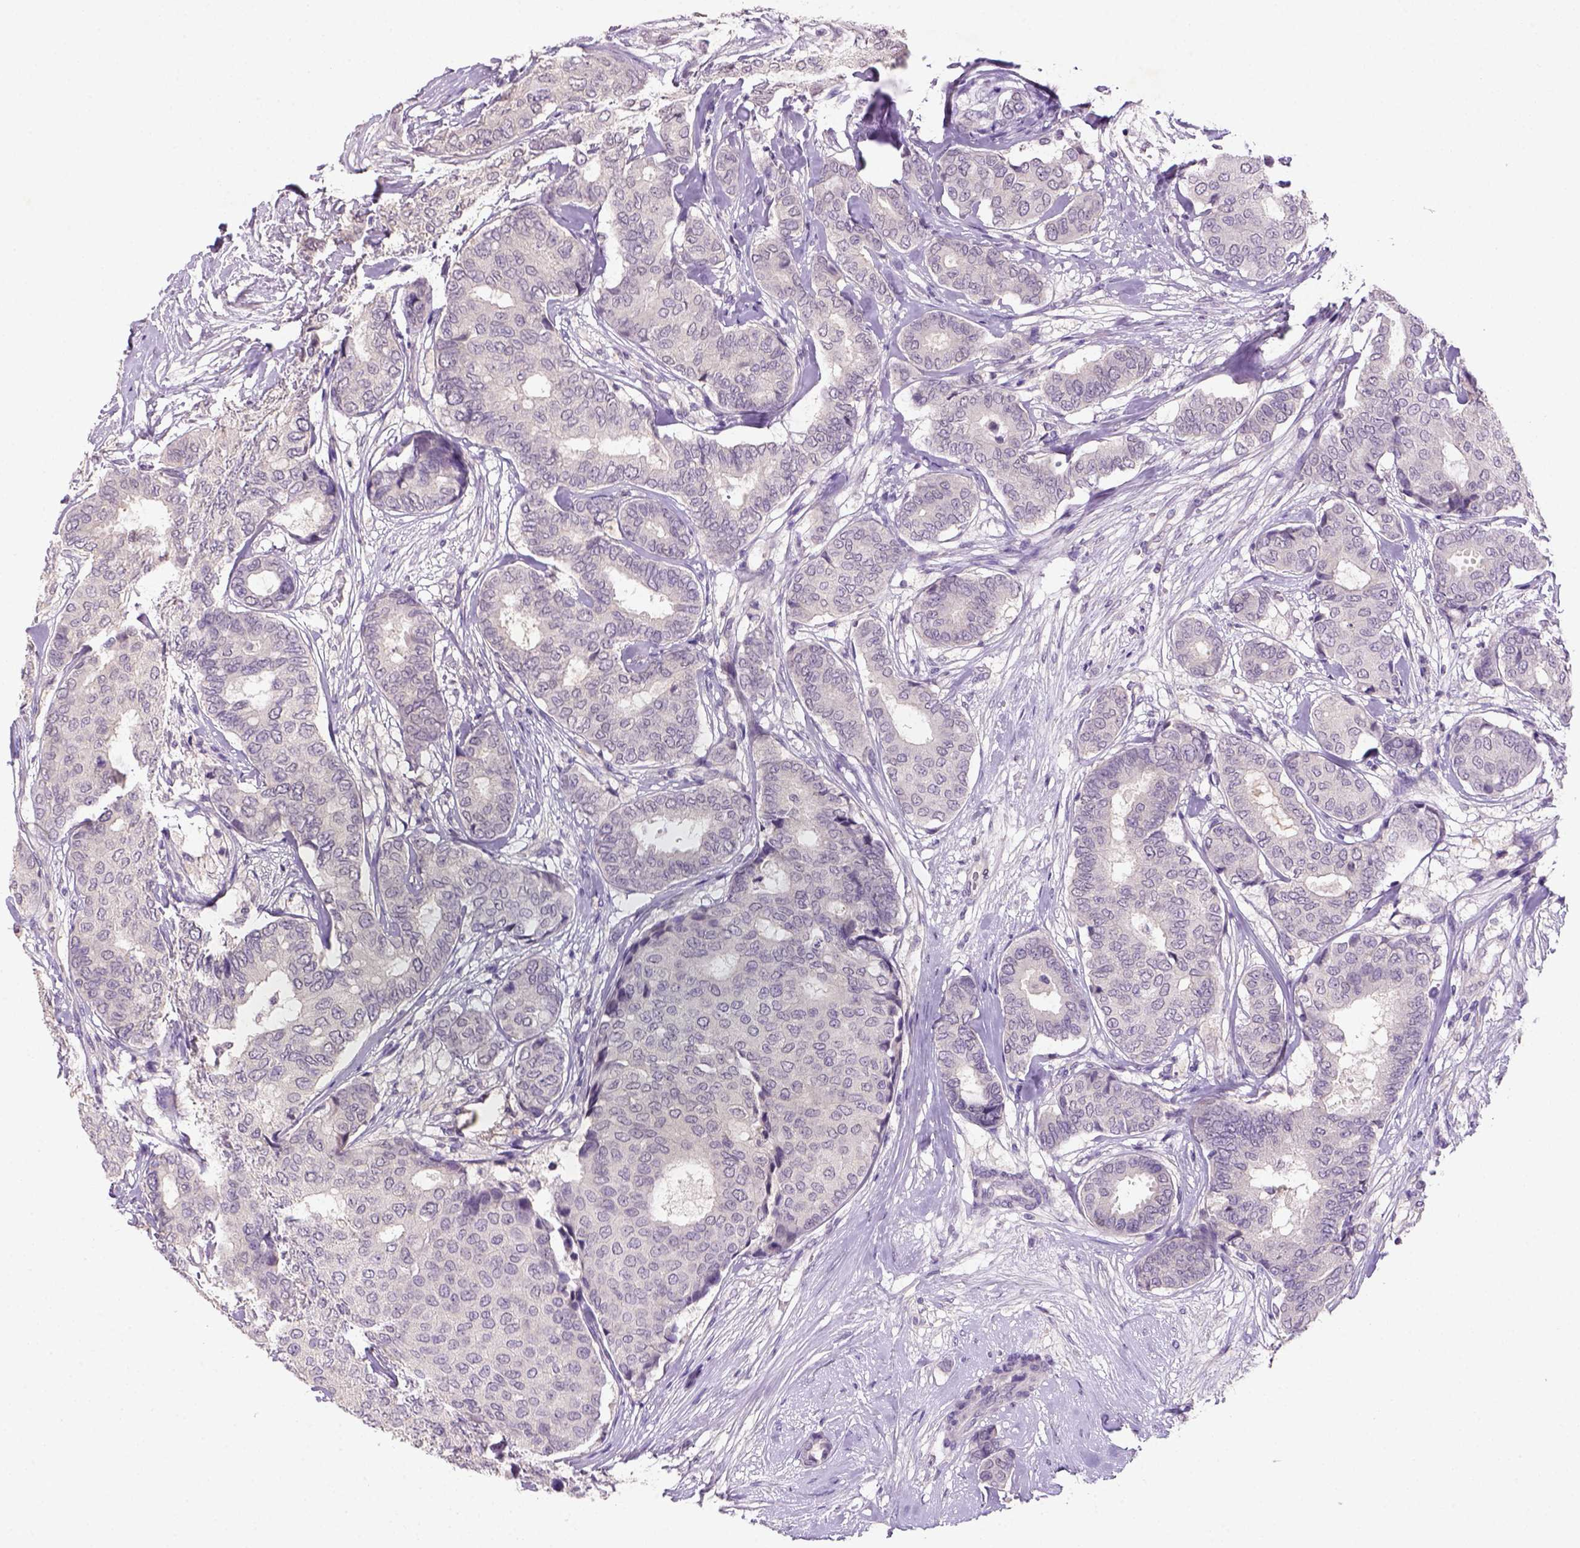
{"staining": {"intensity": "negative", "quantity": "none", "location": "none"}, "tissue": "breast cancer", "cell_type": "Tumor cells", "image_type": "cancer", "snomed": [{"axis": "morphology", "description": "Duct carcinoma"}, {"axis": "topography", "description": "Breast"}], "caption": "There is no significant expression in tumor cells of breast cancer (invasive ductal carcinoma).", "gene": "NLGN2", "patient": {"sex": "female", "age": 75}}